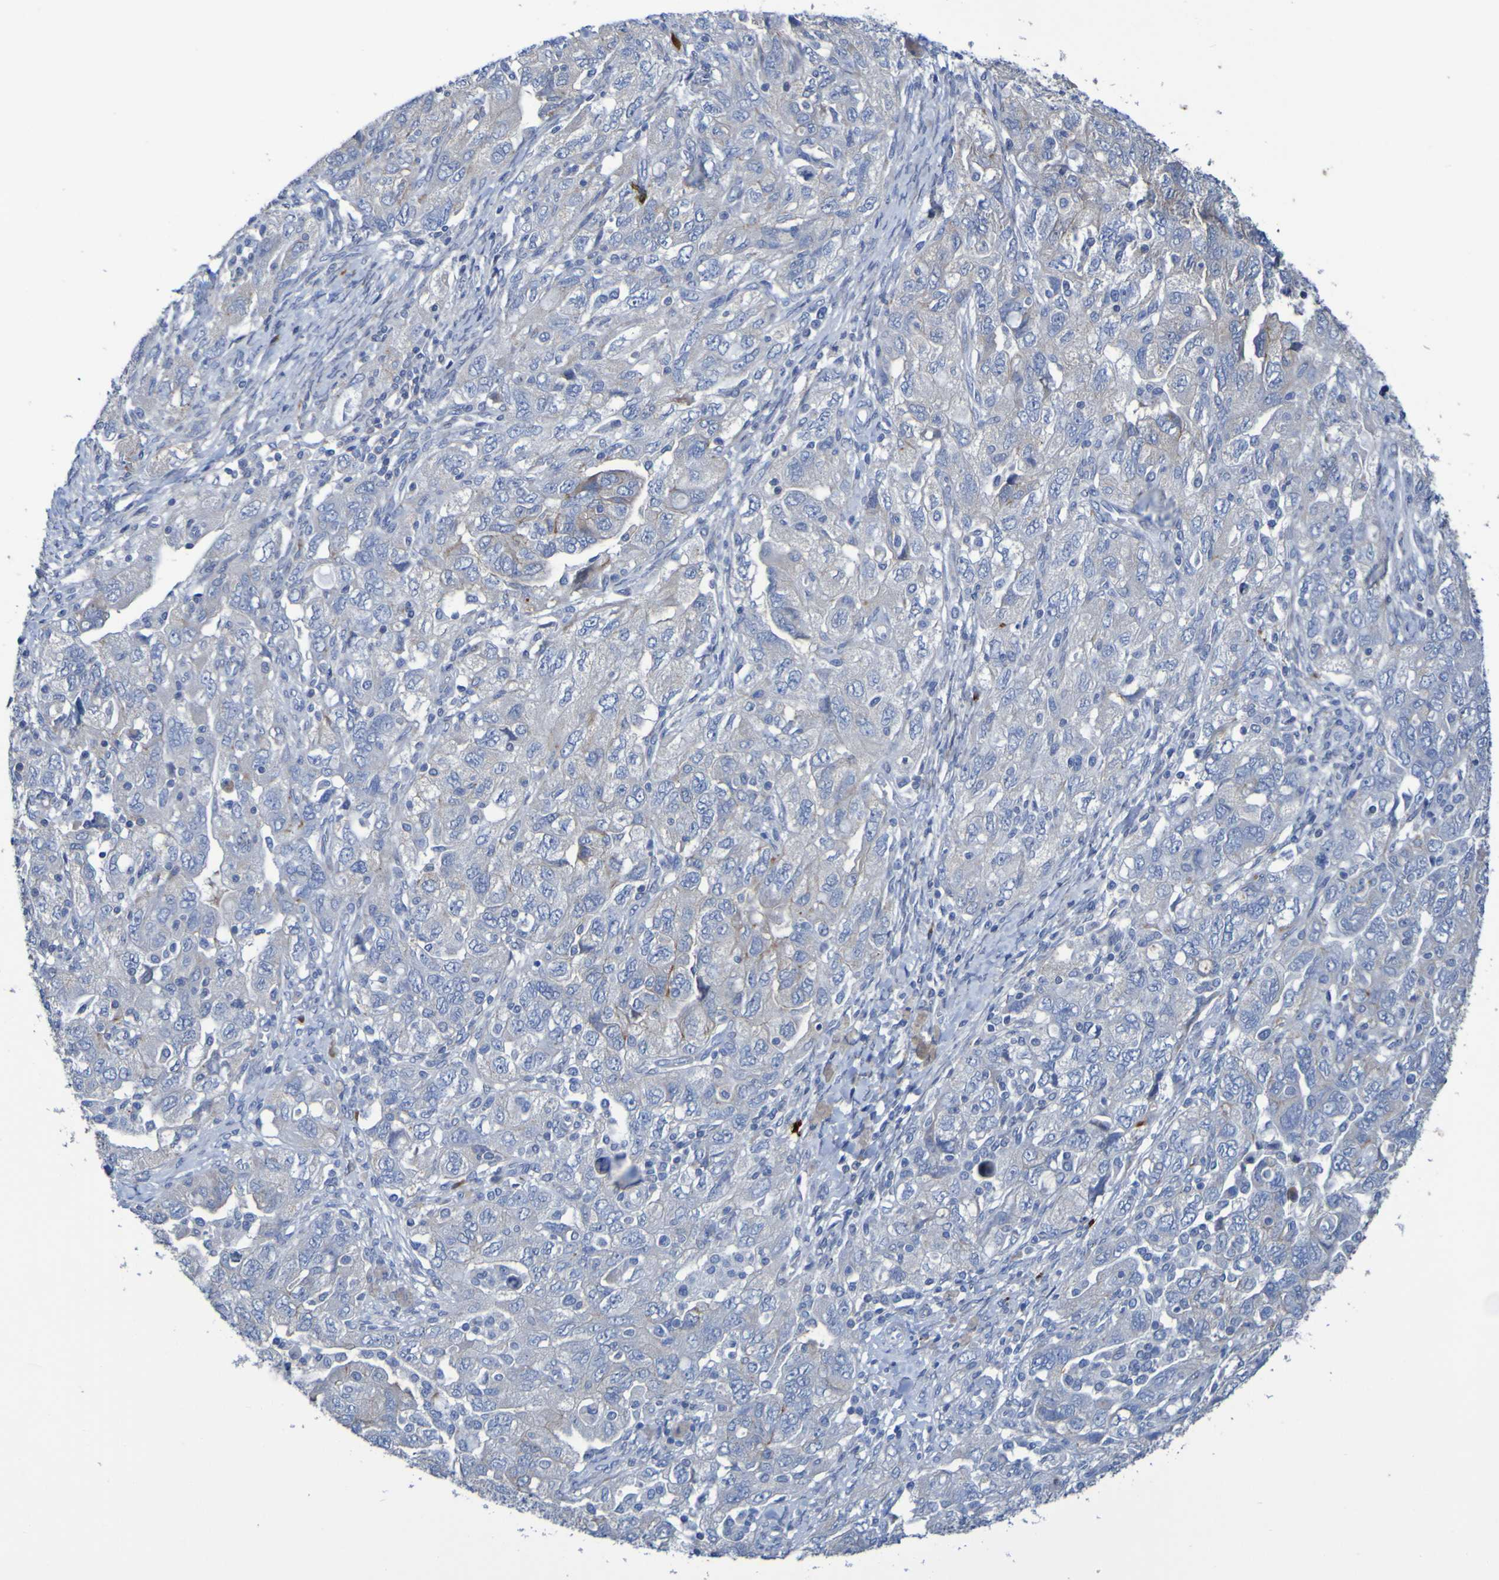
{"staining": {"intensity": "negative", "quantity": "none", "location": "none"}, "tissue": "ovarian cancer", "cell_type": "Tumor cells", "image_type": "cancer", "snomed": [{"axis": "morphology", "description": "Carcinoma, NOS"}, {"axis": "morphology", "description": "Cystadenocarcinoma, serous, NOS"}, {"axis": "topography", "description": "Ovary"}], "caption": "This image is of ovarian cancer (serous cystadenocarcinoma) stained with IHC to label a protein in brown with the nuclei are counter-stained blue. There is no positivity in tumor cells.", "gene": "C11orf24", "patient": {"sex": "female", "age": 69}}